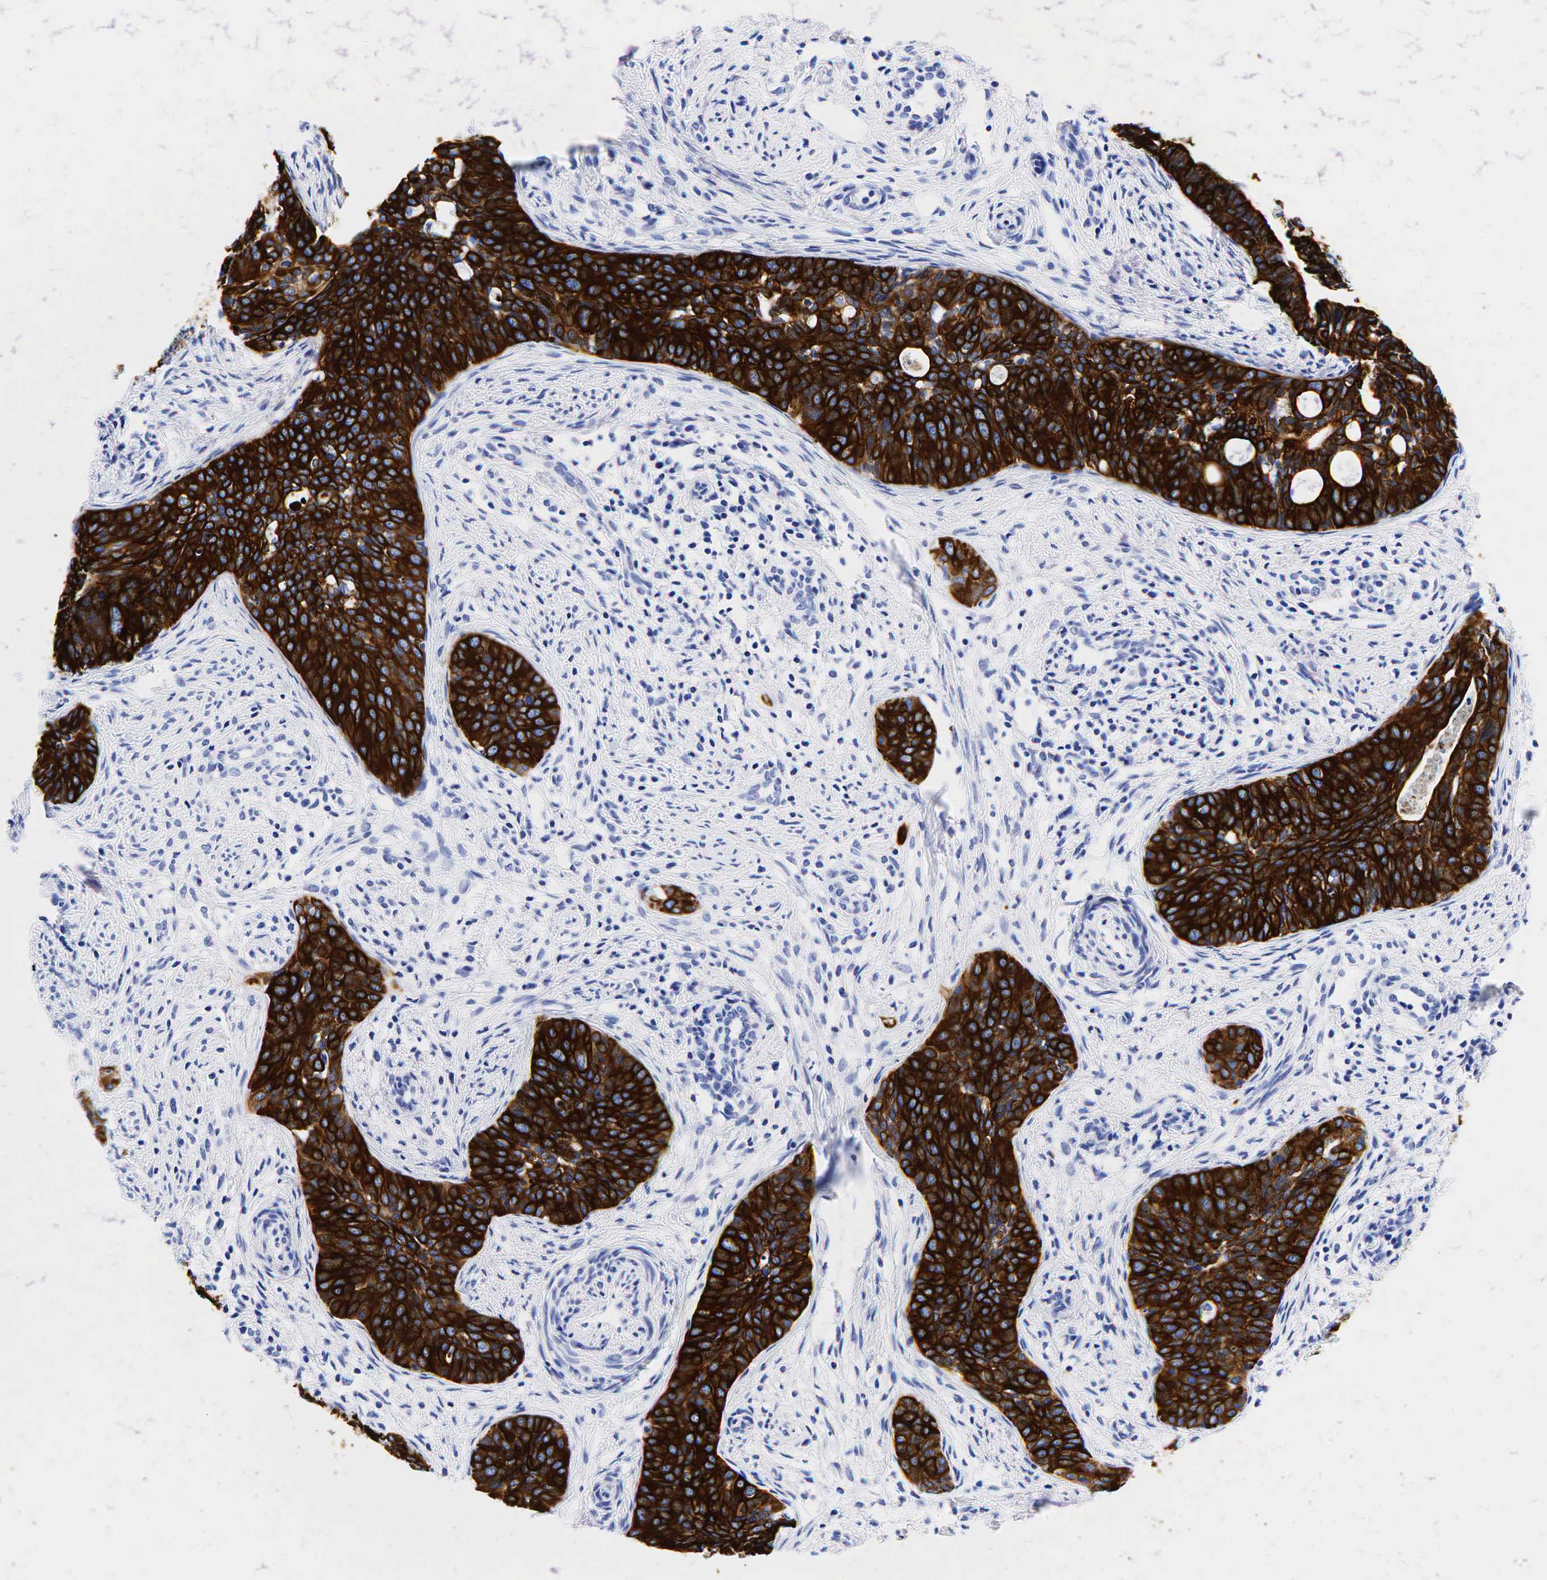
{"staining": {"intensity": "strong", "quantity": ">75%", "location": "cytoplasmic/membranous"}, "tissue": "cervical cancer", "cell_type": "Tumor cells", "image_type": "cancer", "snomed": [{"axis": "morphology", "description": "Squamous cell carcinoma, NOS"}, {"axis": "topography", "description": "Cervix"}], "caption": "Human cervical cancer stained with a brown dye displays strong cytoplasmic/membranous positive positivity in approximately >75% of tumor cells.", "gene": "KRT19", "patient": {"sex": "female", "age": 34}}